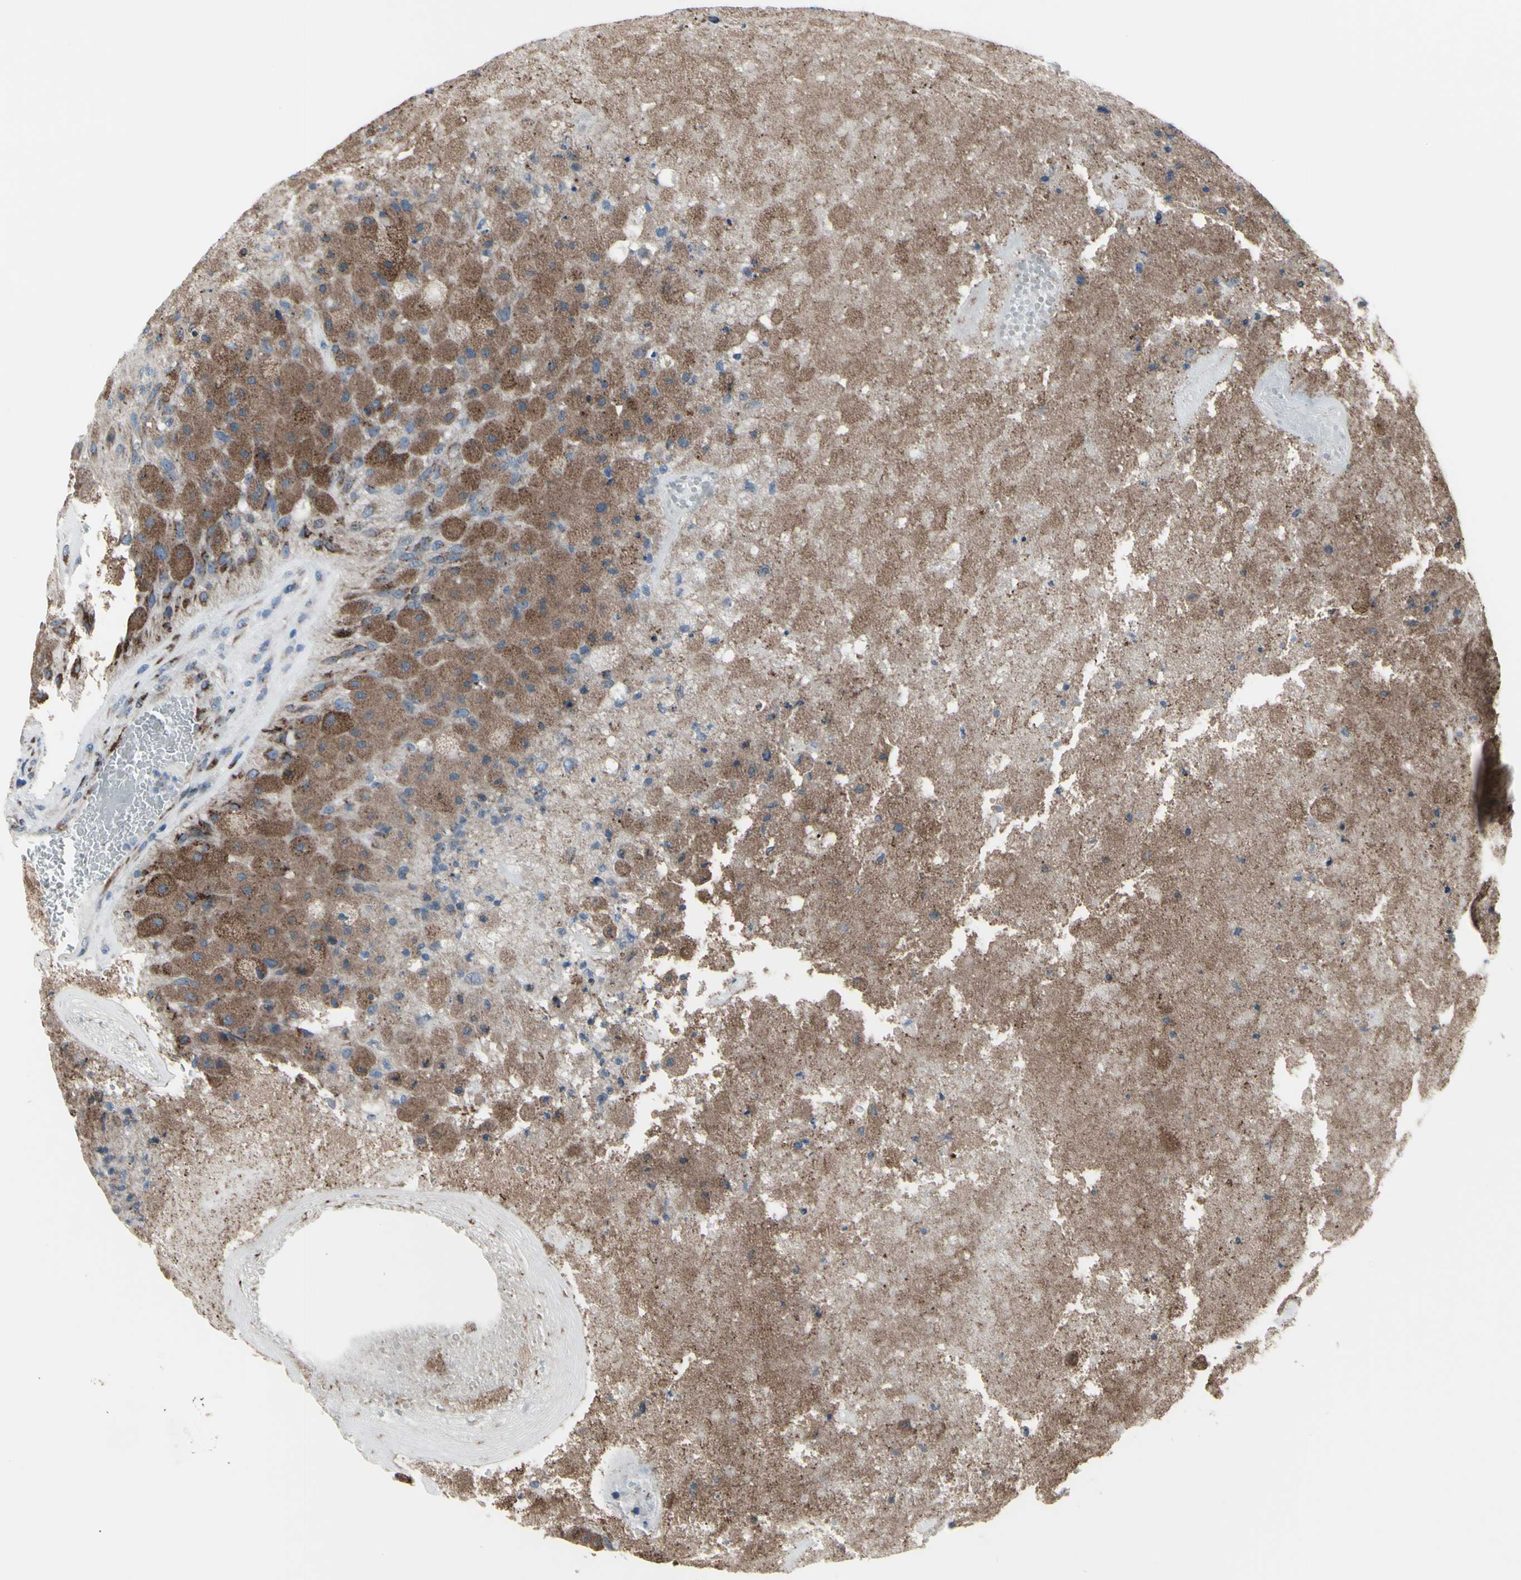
{"staining": {"intensity": "moderate", "quantity": ">75%", "location": "cytoplasmic/membranous"}, "tissue": "glioma", "cell_type": "Tumor cells", "image_type": "cancer", "snomed": [{"axis": "morphology", "description": "Normal tissue, NOS"}, {"axis": "morphology", "description": "Glioma, malignant, High grade"}, {"axis": "topography", "description": "Cerebral cortex"}], "caption": "Malignant glioma (high-grade) stained for a protein (brown) displays moderate cytoplasmic/membranous positive positivity in about >75% of tumor cells.", "gene": "GLG1", "patient": {"sex": "male", "age": 77}}